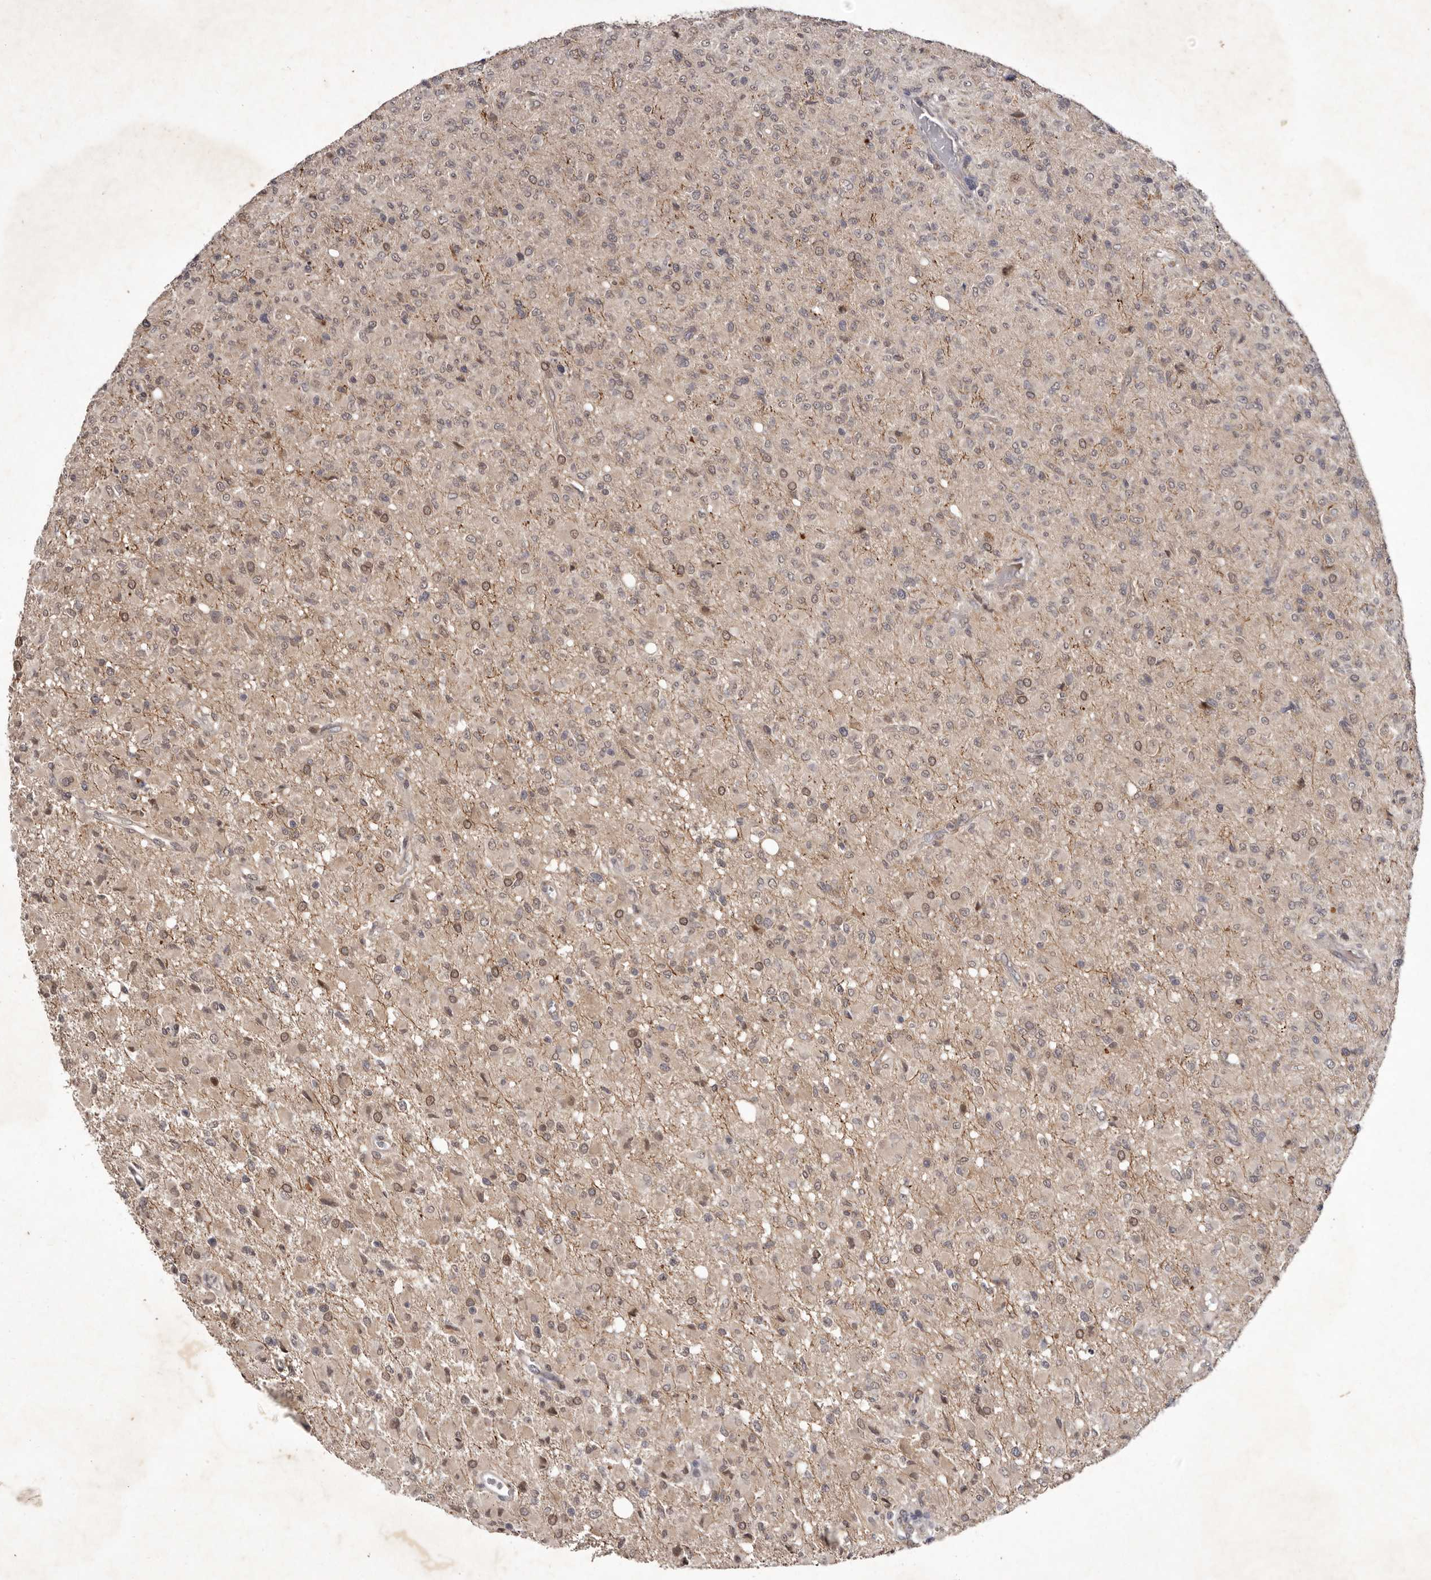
{"staining": {"intensity": "weak", "quantity": "25%-75%", "location": "cytoplasmic/membranous,nuclear"}, "tissue": "glioma", "cell_type": "Tumor cells", "image_type": "cancer", "snomed": [{"axis": "morphology", "description": "Glioma, malignant, High grade"}, {"axis": "topography", "description": "Brain"}], "caption": "Human malignant high-grade glioma stained for a protein (brown) demonstrates weak cytoplasmic/membranous and nuclear positive staining in about 25%-75% of tumor cells.", "gene": "ABL1", "patient": {"sex": "female", "age": 57}}